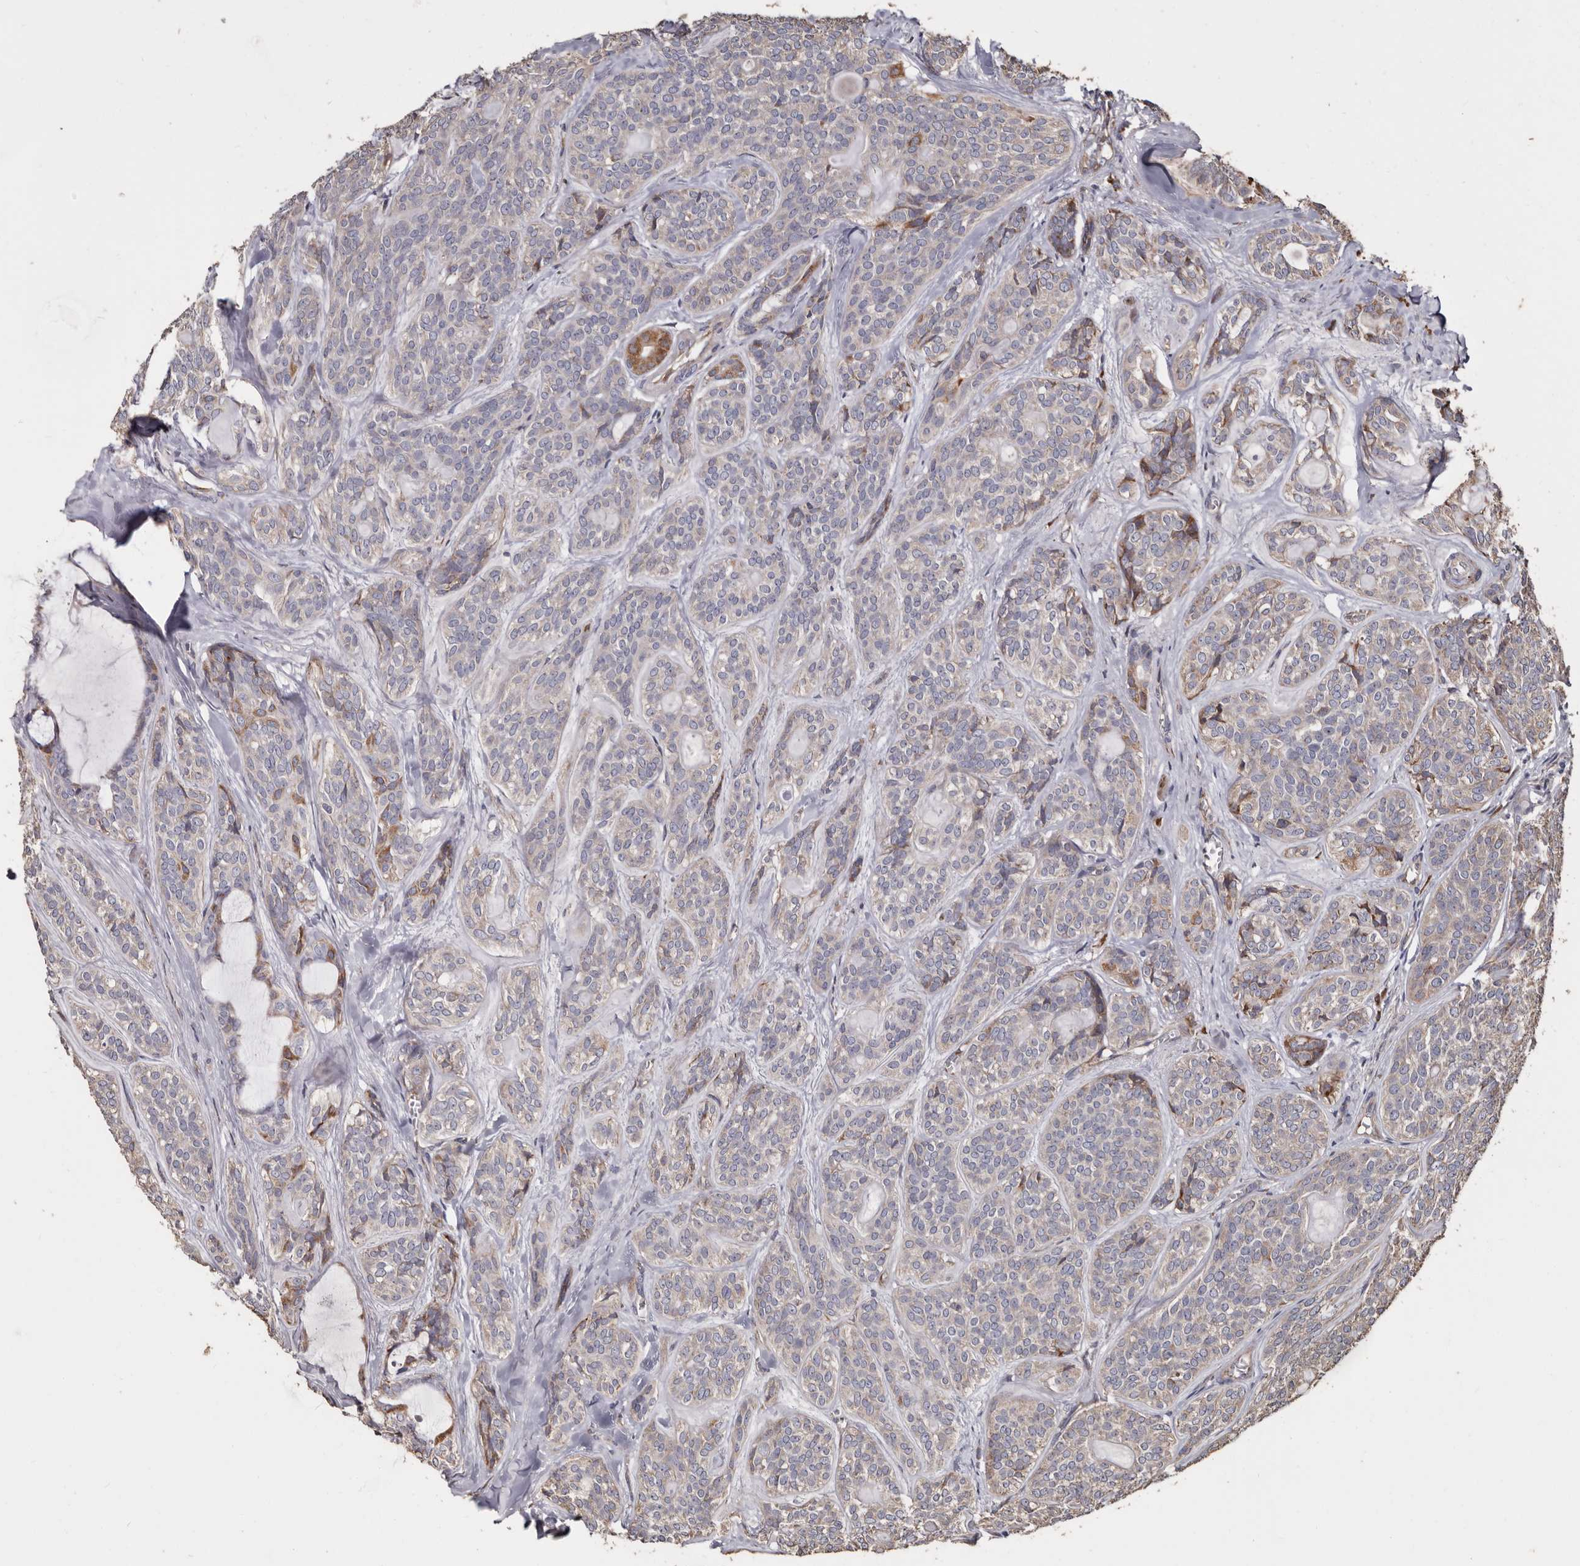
{"staining": {"intensity": "moderate", "quantity": "<25%", "location": "cytoplasmic/membranous"}, "tissue": "head and neck cancer", "cell_type": "Tumor cells", "image_type": "cancer", "snomed": [{"axis": "morphology", "description": "Adenocarcinoma, NOS"}, {"axis": "topography", "description": "Head-Neck"}], "caption": "Protein staining exhibits moderate cytoplasmic/membranous expression in about <25% of tumor cells in head and neck adenocarcinoma.", "gene": "OSGIN2", "patient": {"sex": "male", "age": 66}}